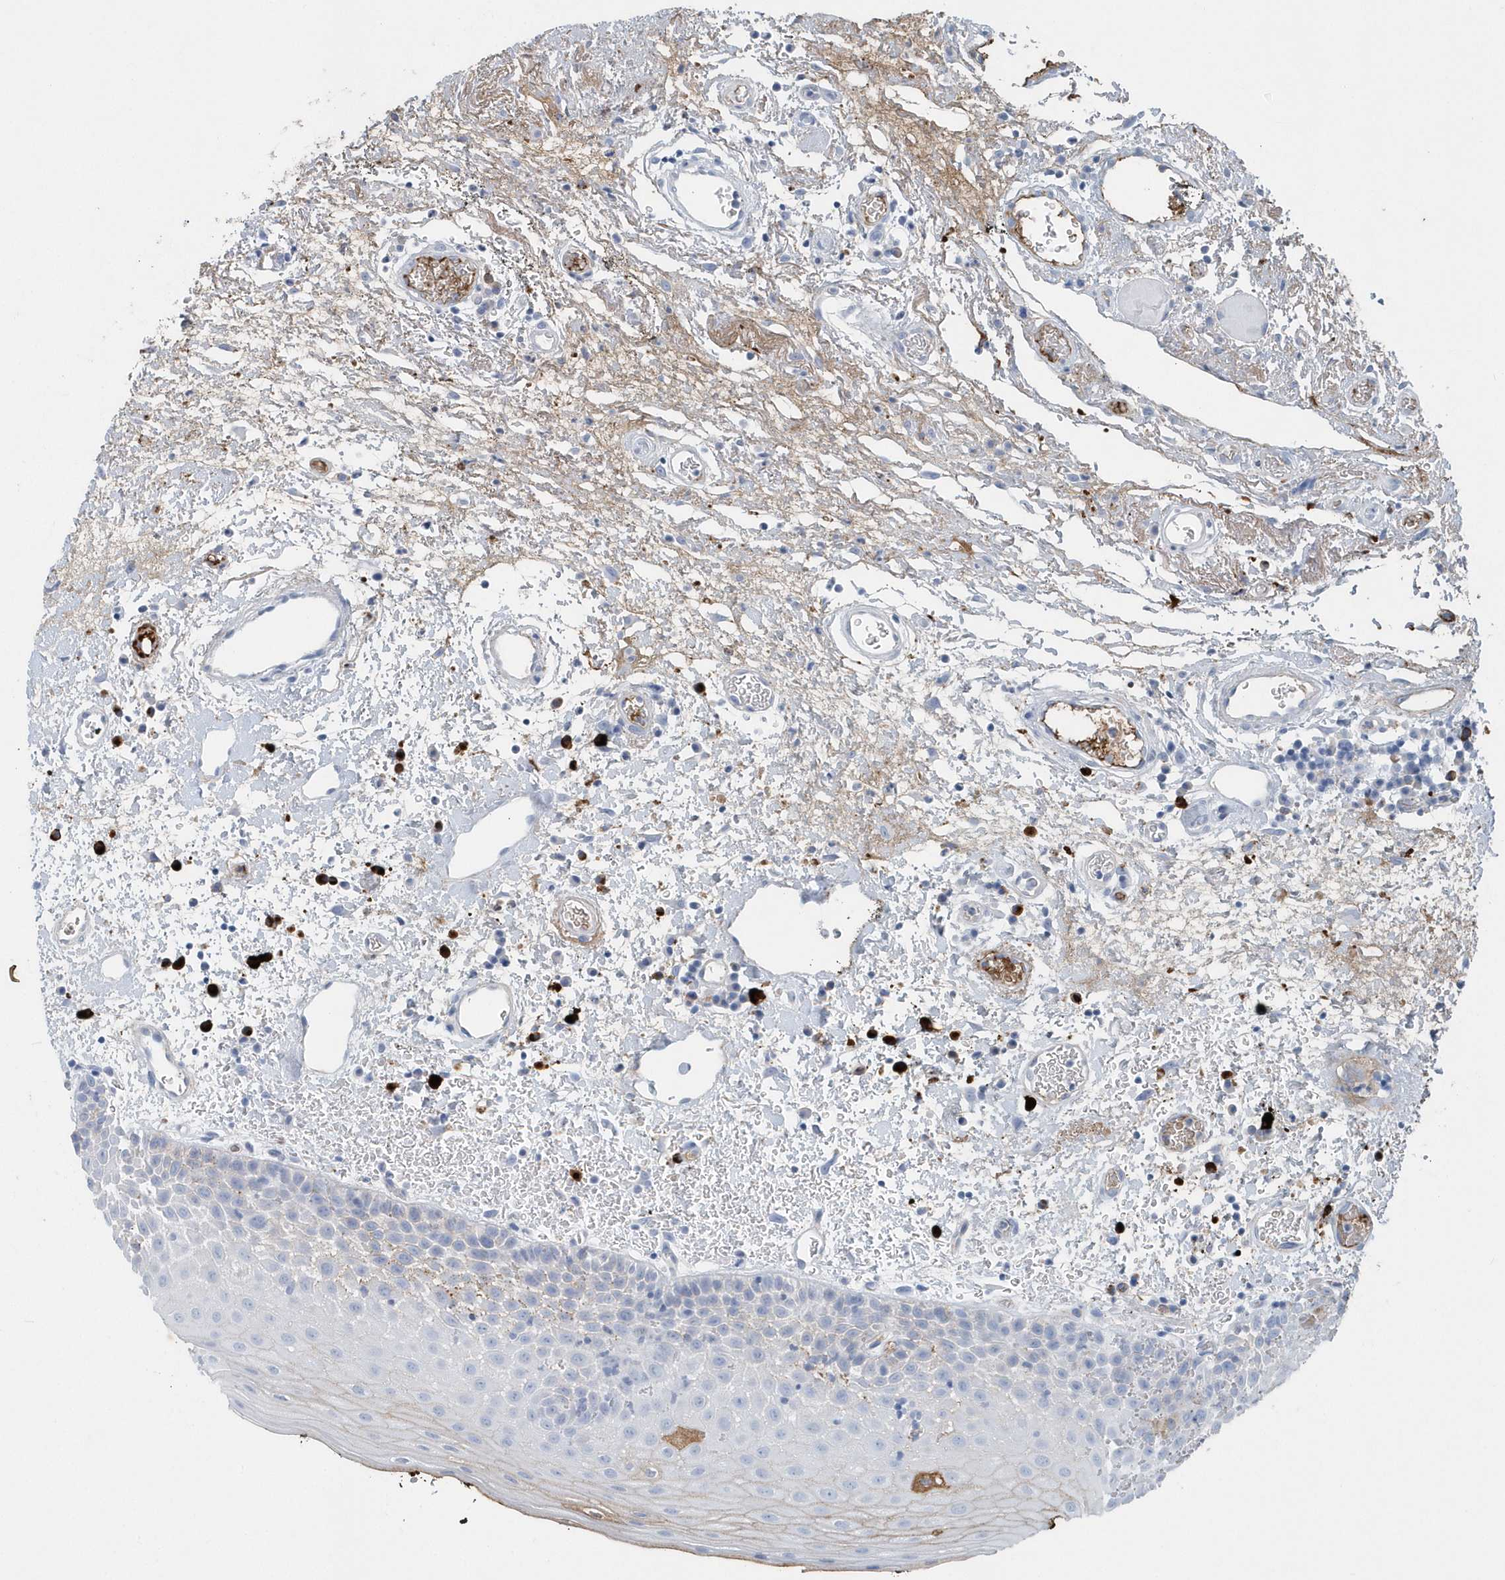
{"staining": {"intensity": "negative", "quantity": "none", "location": "none"}, "tissue": "oral mucosa", "cell_type": "Squamous epithelial cells", "image_type": "normal", "snomed": [{"axis": "morphology", "description": "Normal tissue, NOS"}, {"axis": "topography", "description": "Oral tissue"}], "caption": "Squamous epithelial cells are negative for protein expression in normal human oral mucosa.", "gene": "JCHAIN", "patient": {"sex": "male", "age": 74}}